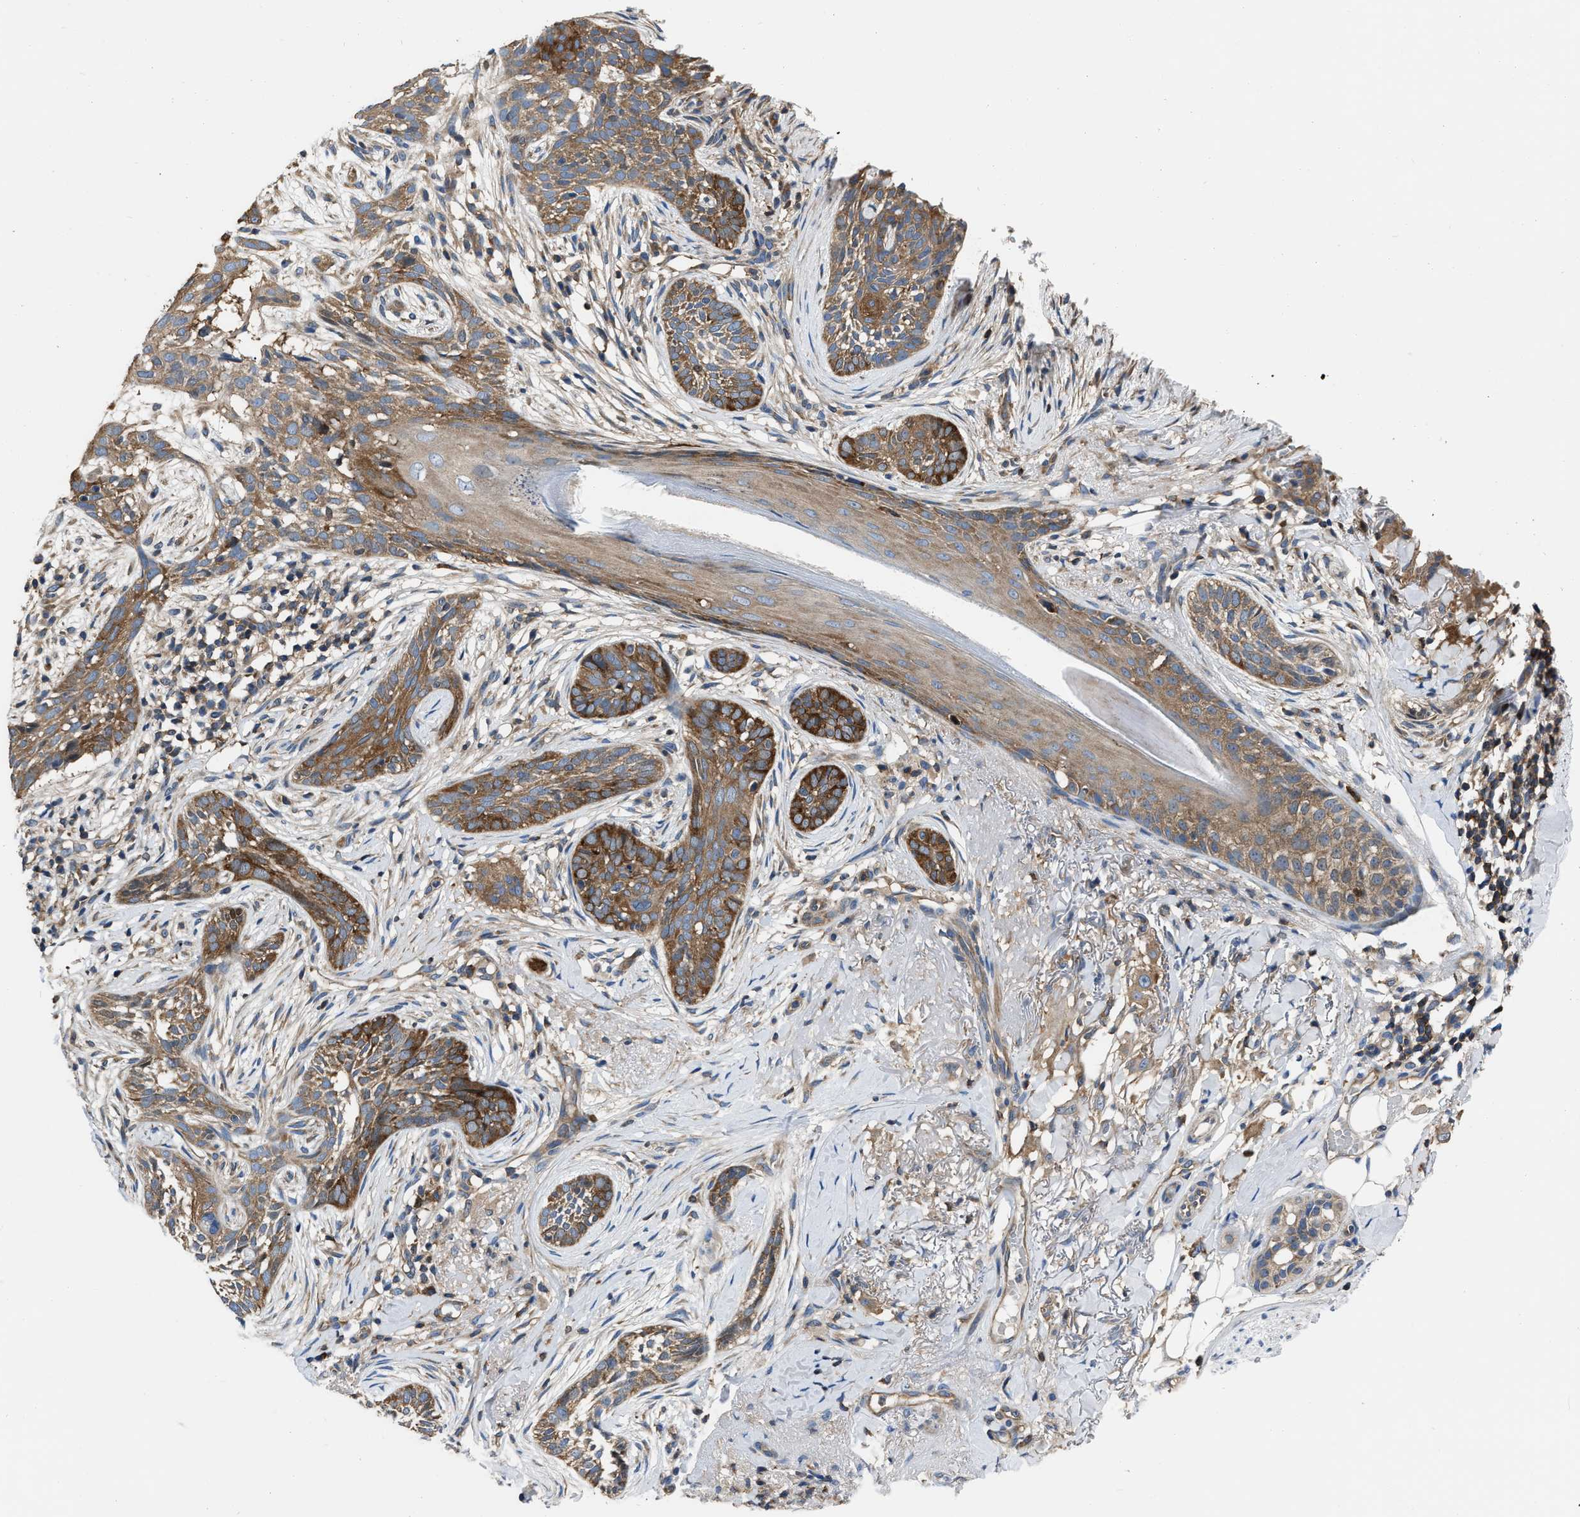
{"staining": {"intensity": "moderate", "quantity": ">75%", "location": "cytoplasmic/membranous"}, "tissue": "skin cancer", "cell_type": "Tumor cells", "image_type": "cancer", "snomed": [{"axis": "morphology", "description": "Basal cell carcinoma"}, {"axis": "topography", "description": "Skin"}], "caption": "Human basal cell carcinoma (skin) stained with a brown dye reveals moderate cytoplasmic/membranous positive staining in about >75% of tumor cells.", "gene": "YARS1", "patient": {"sex": "female", "age": 88}}